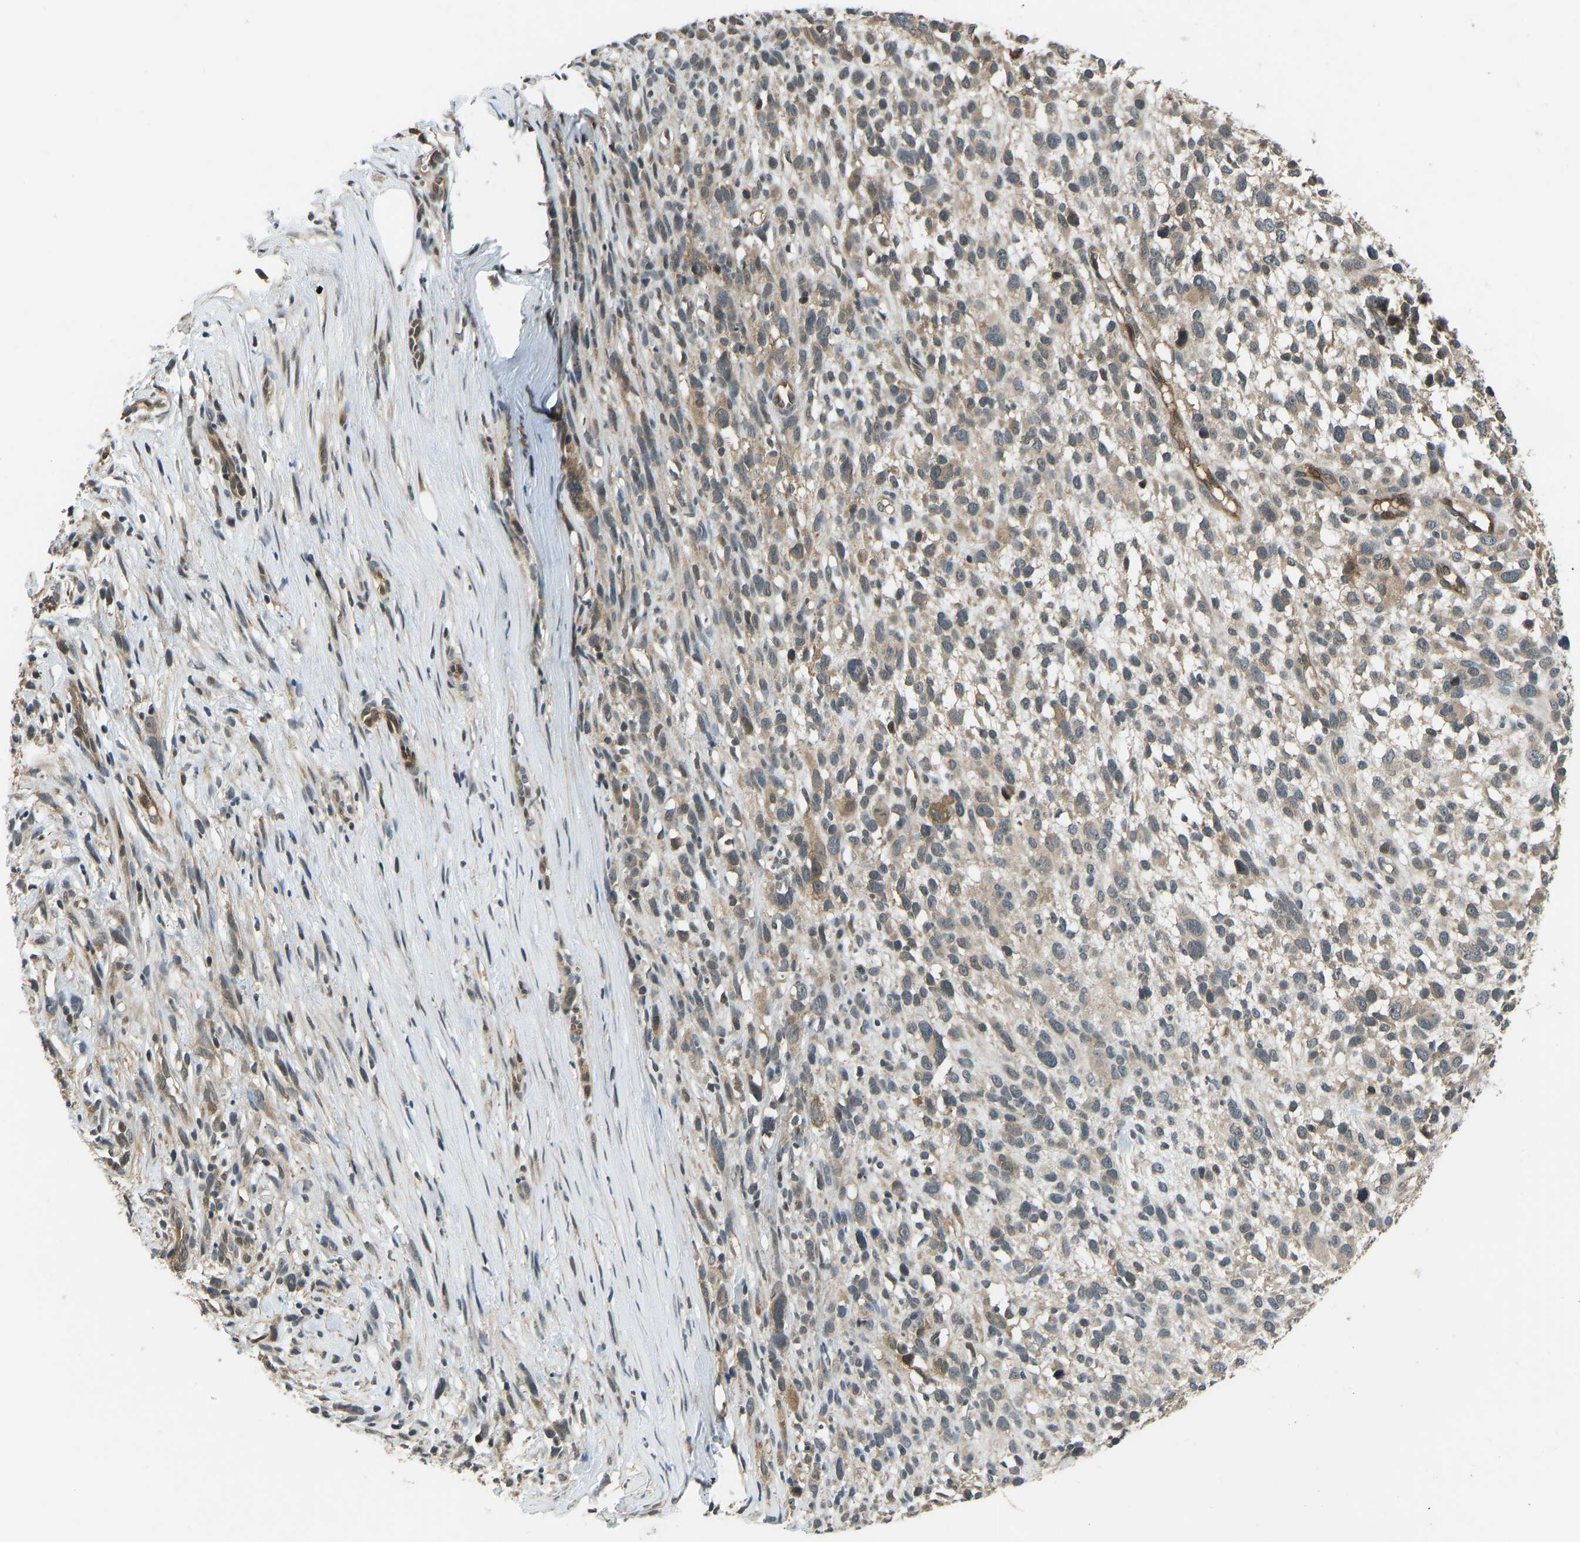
{"staining": {"intensity": "moderate", "quantity": "<25%", "location": "cytoplasmic/membranous"}, "tissue": "melanoma", "cell_type": "Tumor cells", "image_type": "cancer", "snomed": [{"axis": "morphology", "description": "Malignant melanoma, NOS"}, {"axis": "topography", "description": "Skin"}], "caption": "An IHC micrograph of tumor tissue is shown. Protein staining in brown highlights moderate cytoplasmic/membranous positivity in malignant melanoma within tumor cells.", "gene": "CCT8", "patient": {"sex": "female", "age": 55}}